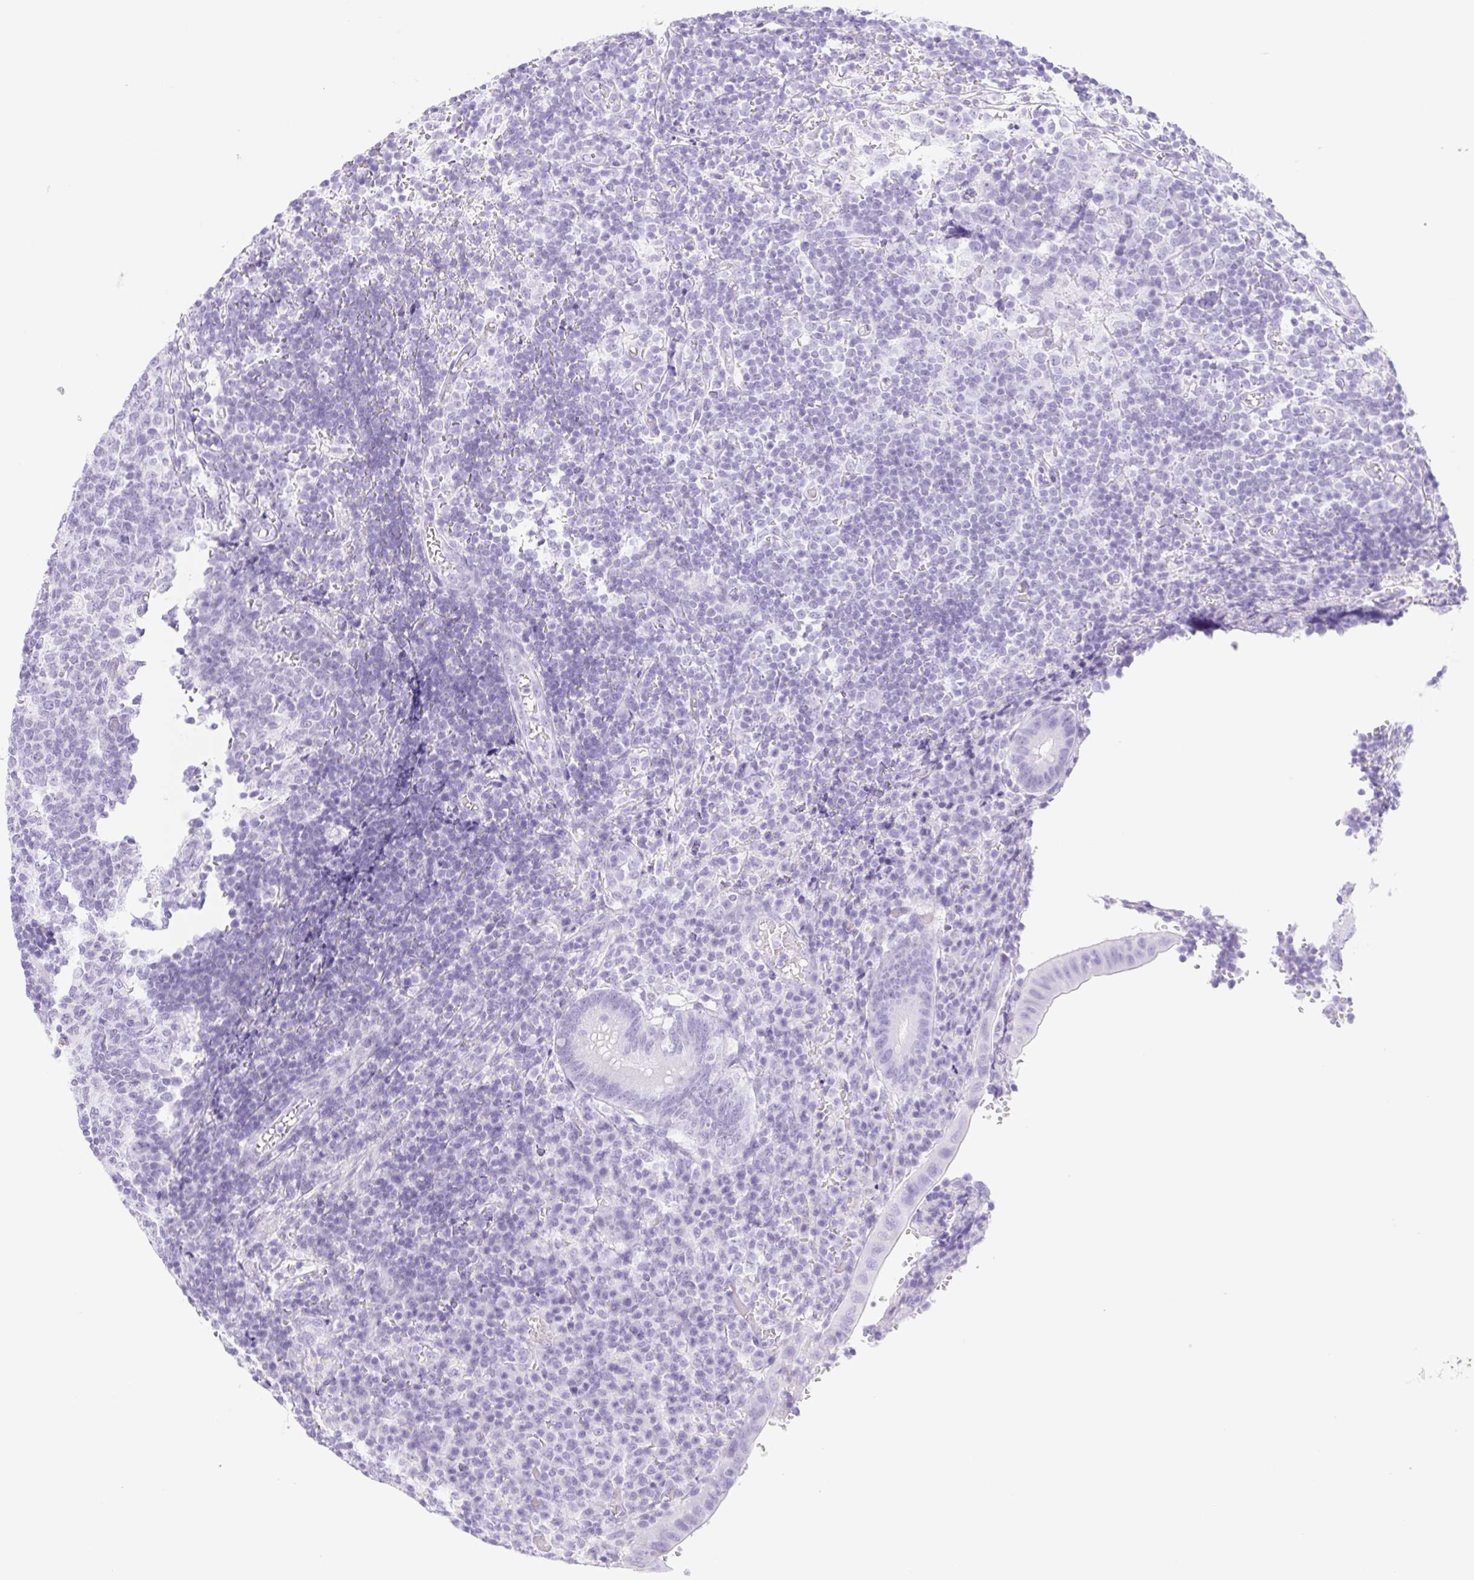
{"staining": {"intensity": "negative", "quantity": "none", "location": "none"}, "tissue": "appendix", "cell_type": "Glandular cells", "image_type": "normal", "snomed": [{"axis": "morphology", "description": "Normal tissue, NOS"}, {"axis": "topography", "description": "Appendix"}], "caption": "This is an IHC micrograph of benign appendix. There is no positivity in glandular cells.", "gene": "CYP21A2", "patient": {"sex": "male", "age": 18}}